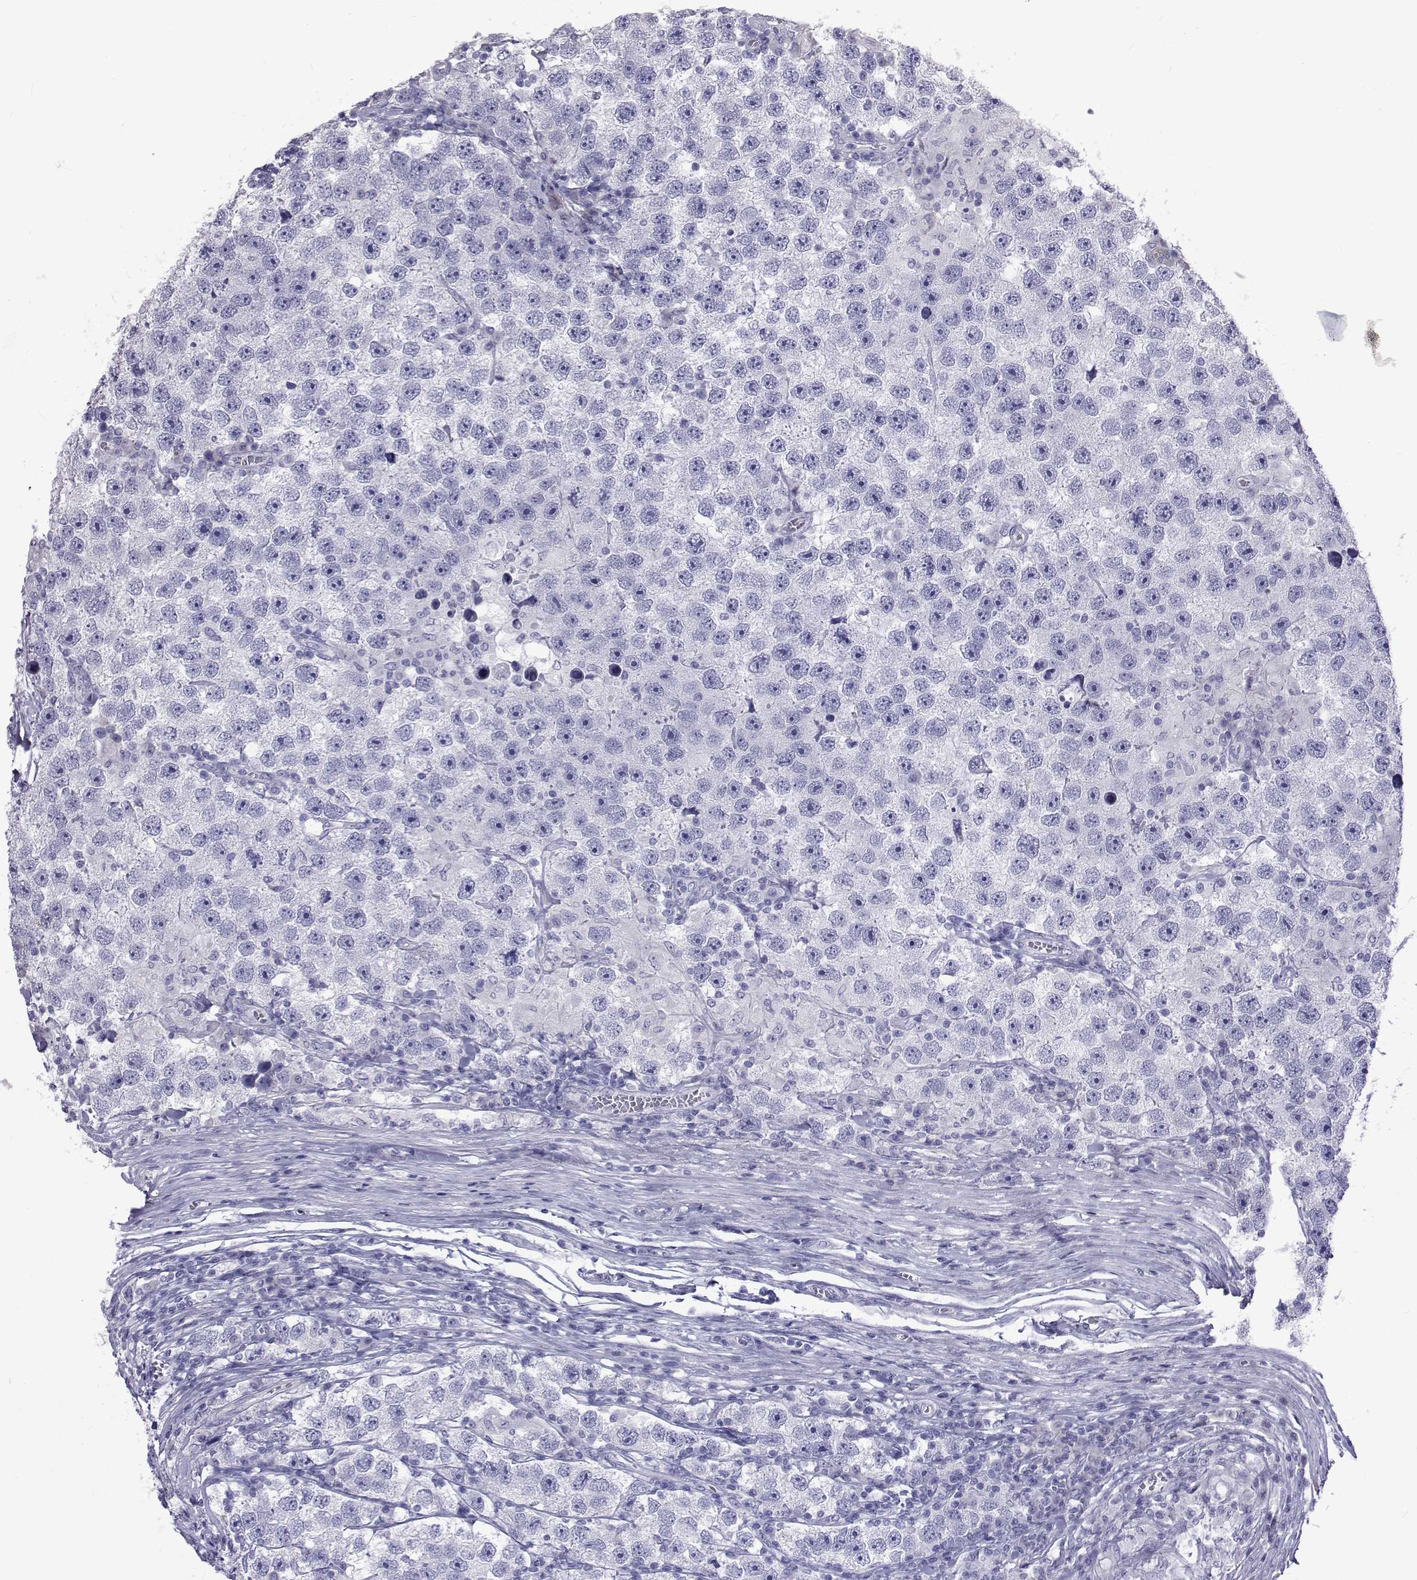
{"staining": {"intensity": "negative", "quantity": "none", "location": "none"}, "tissue": "testis cancer", "cell_type": "Tumor cells", "image_type": "cancer", "snomed": [{"axis": "morphology", "description": "Seminoma, NOS"}, {"axis": "topography", "description": "Testis"}], "caption": "The photomicrograph demonstrates no significant expression in tumor cells of testis cancer (seminoma). Nuclei are stained in blue.", "gene": "NPR3", "patient": {"sex": "male", "age": 26}}